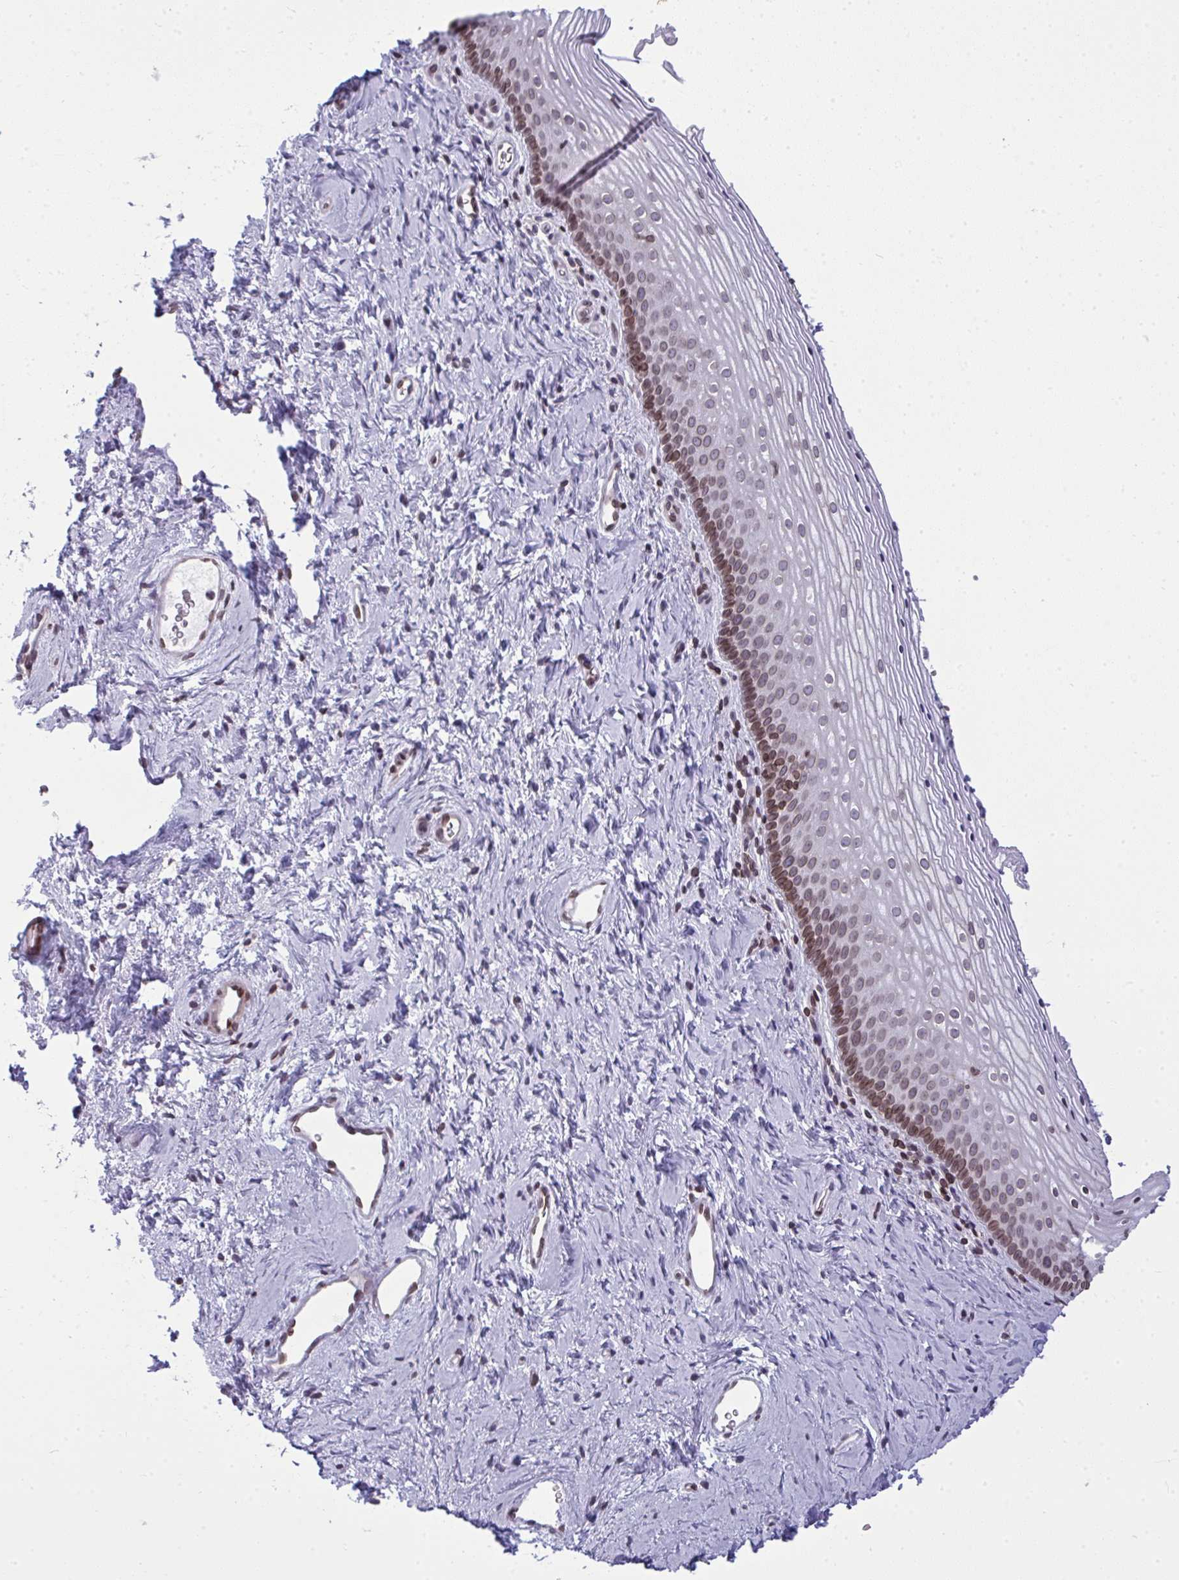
{"staining": {"intensity": "moderate", "quantity": "<25%", "location": "cytoplasmic/membranous,nuclear"}, "tissue": "vagina", "cell_type": "Squamous epithelial cells", "image_type": "normal", "snomed": [{"axis": "morphology", "description": "Normal tissue, NOS"}, {"axis": "morphology", "description": "Squamous cell carcinoma, NOS"}, {"axis": "topography", "description": "Vagina"}, {"axis": "topography", "description": "Cervix"}], "caption": "Vagina stained with a brown dye shows moderate cytoplasmic/membranous,nuclear positive staining in about <25% of squamous epithelial cells.", "gene": "LMNB2", "patient": {"sex": "female", "age": 45}}